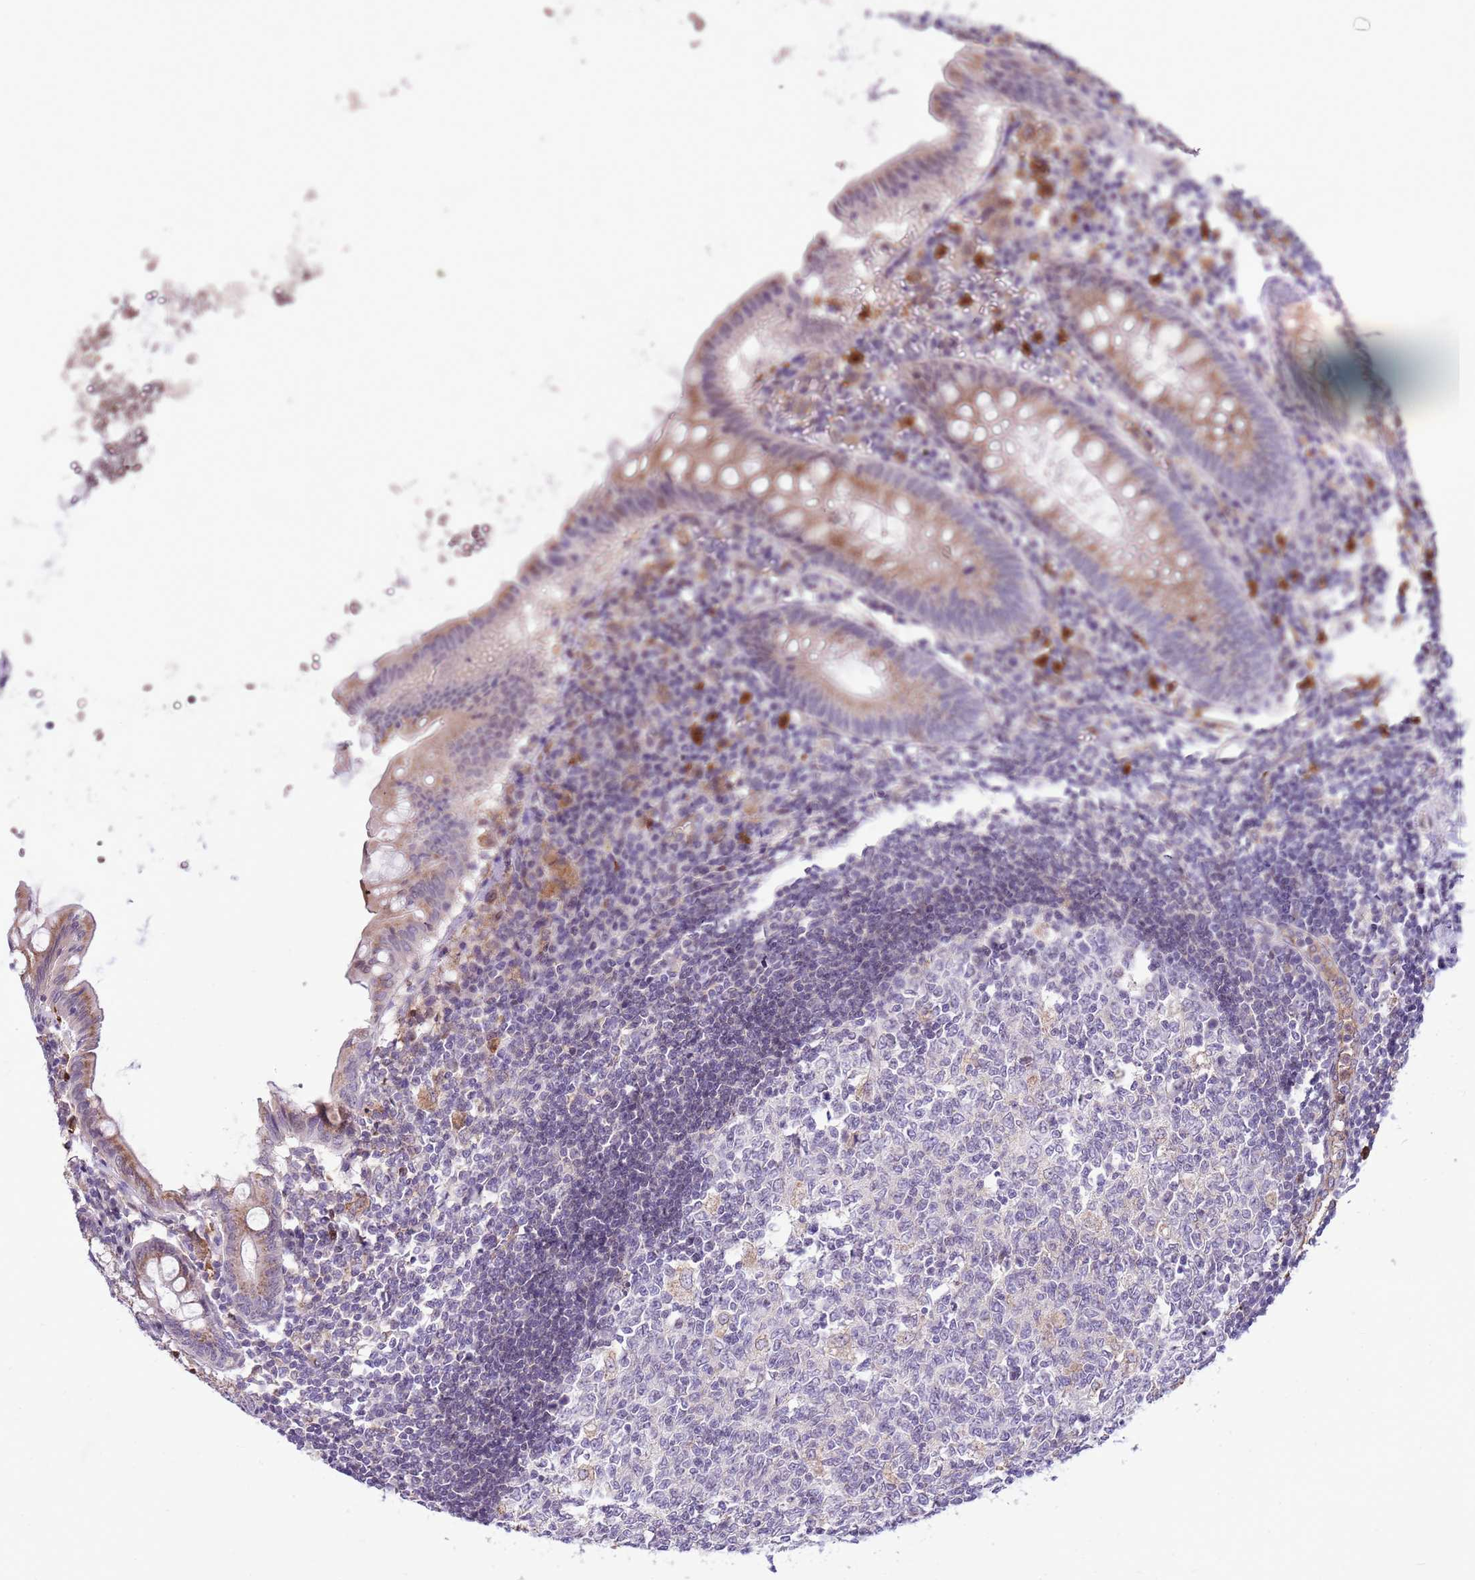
{"staining": {"intensity": "moderate", "quantity": ">75%", "location": "cytoplasmic/membranous"}, "tissue": "appendix", "cell_type": "Glandular cells", "image_type": "normal", "snomed": [{"axis": "morphology", "description": "Normal tissue, NOS"}, {"axis": "topography", "description": "Appendix"}], "caption": "Moderate cytoplasmic/membranous staining is seen in about >75% of glandular cells in normal appendix.", "gene": "PCNX1", "patient": {"sex": "female", "age": 54}}